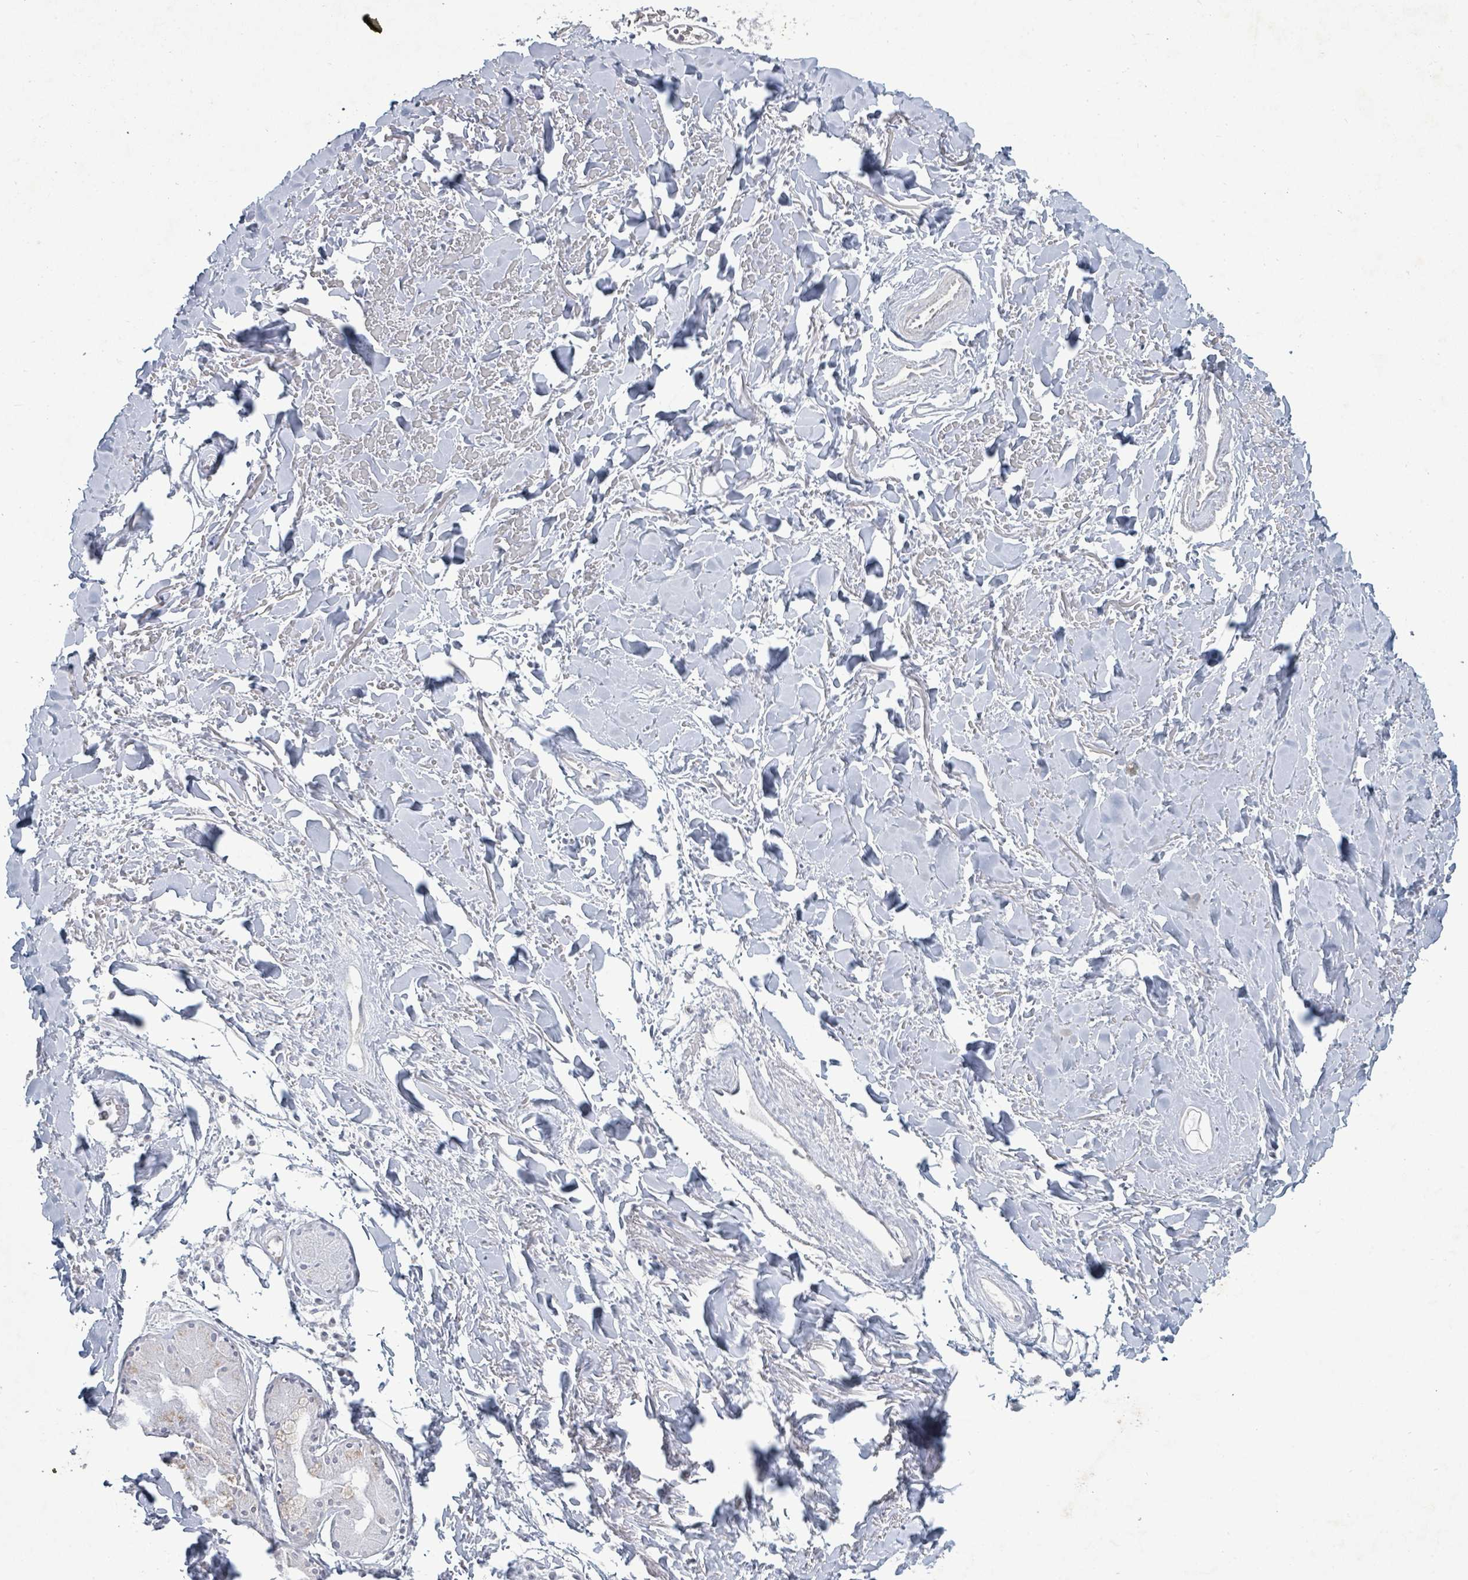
{"staining": {"intensity": "negative", "quantity": "none", "location": "none"}, "tissue": "adipose tissue", "cell_type": "Adipocytes", "image_type": "normal", "snomed": [{"axis": "morphology", "description": "Normal tissue, NOS"}, {"axis": "topography", "description": "Cartilage tissue"}], "caption": "DAB immunohistochemical staining of normal adipose tissue demonstrates no significant expression in adipocytes.", "gene": "IFIT1", "patient": {"sex": "male", "age": 57}}